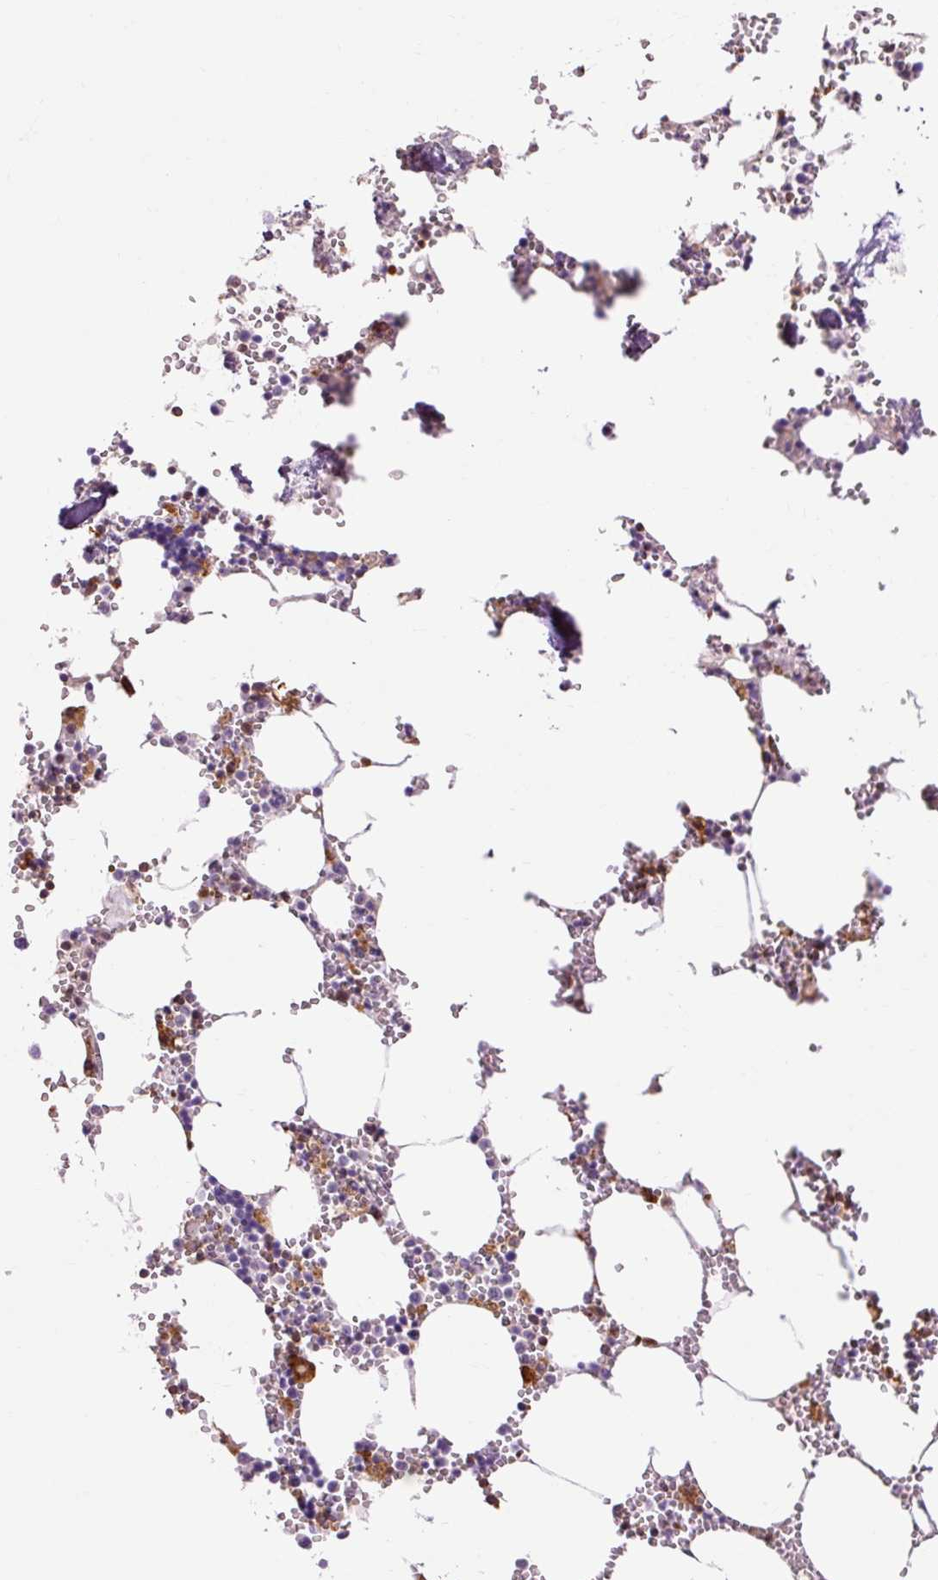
{"staining": {"intensity": "moderate", "quantity": "<25%", "location": "cytoplasmic/membranous"}, "tissue": "bone marrow", "cell_type": "Hematopoietic cells", "image_type": "normal", "snomed": [{"axis": "morphology", "description": "Normal tissue, NOS"}, {"axis": "topography", "description": "Bone marrow"}], "caption": "Immunohistochemical staining of unremarkable human bone marrow demonstrates moderate cytoplasmic/membranous protein expression in about <25% of hematopoietic cells. The staining was performed using DAB (3,3'-diaminobenzidine) to visualize the protein expression in brown, while the nuclei were stained in blue with hematoxylin (Magnification: 20x).", "gene": "LY86", "patient": {"sex": "male", "age": 54}}